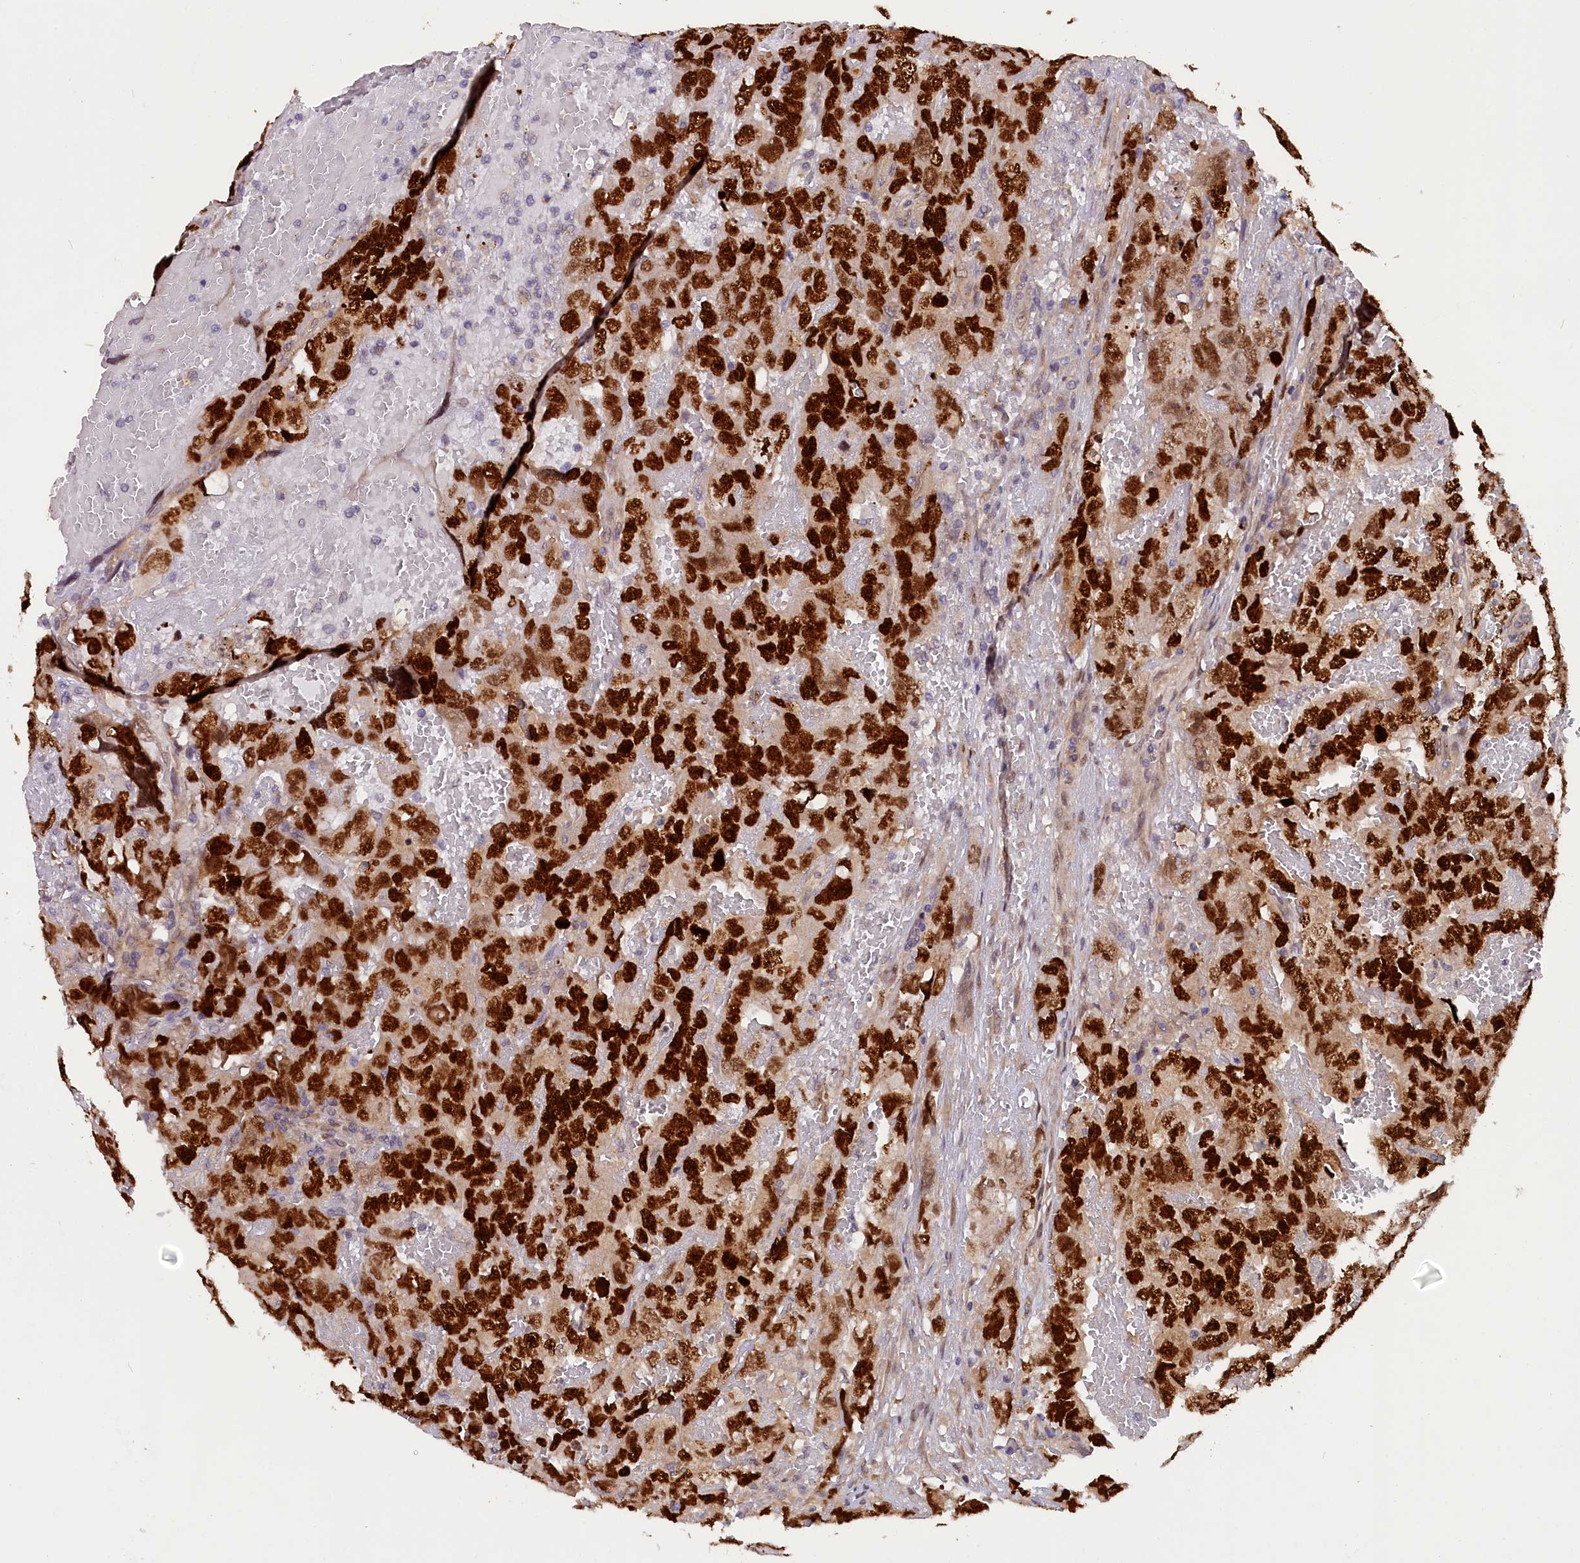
{"staining": {"intensity": "strong", "quantity": ">75%", "location": "nuclear"}, "tissue": "testis cancer", "cell_type": "Tumor cells", "image_type": "cancer", "snomed": [{"axis": "morphology", "description": "Carcinoma, Embryonal, NOS"}, {"axis": "topography", "description": "Testis"}], "caption": "This photomicrograph displays IHC staining of testis cancer, with high strong nuclear expression in approximately >75% of tumor cells.", "gene": "CCDC9B", "patient": {"sex": "male", "age": 45}}